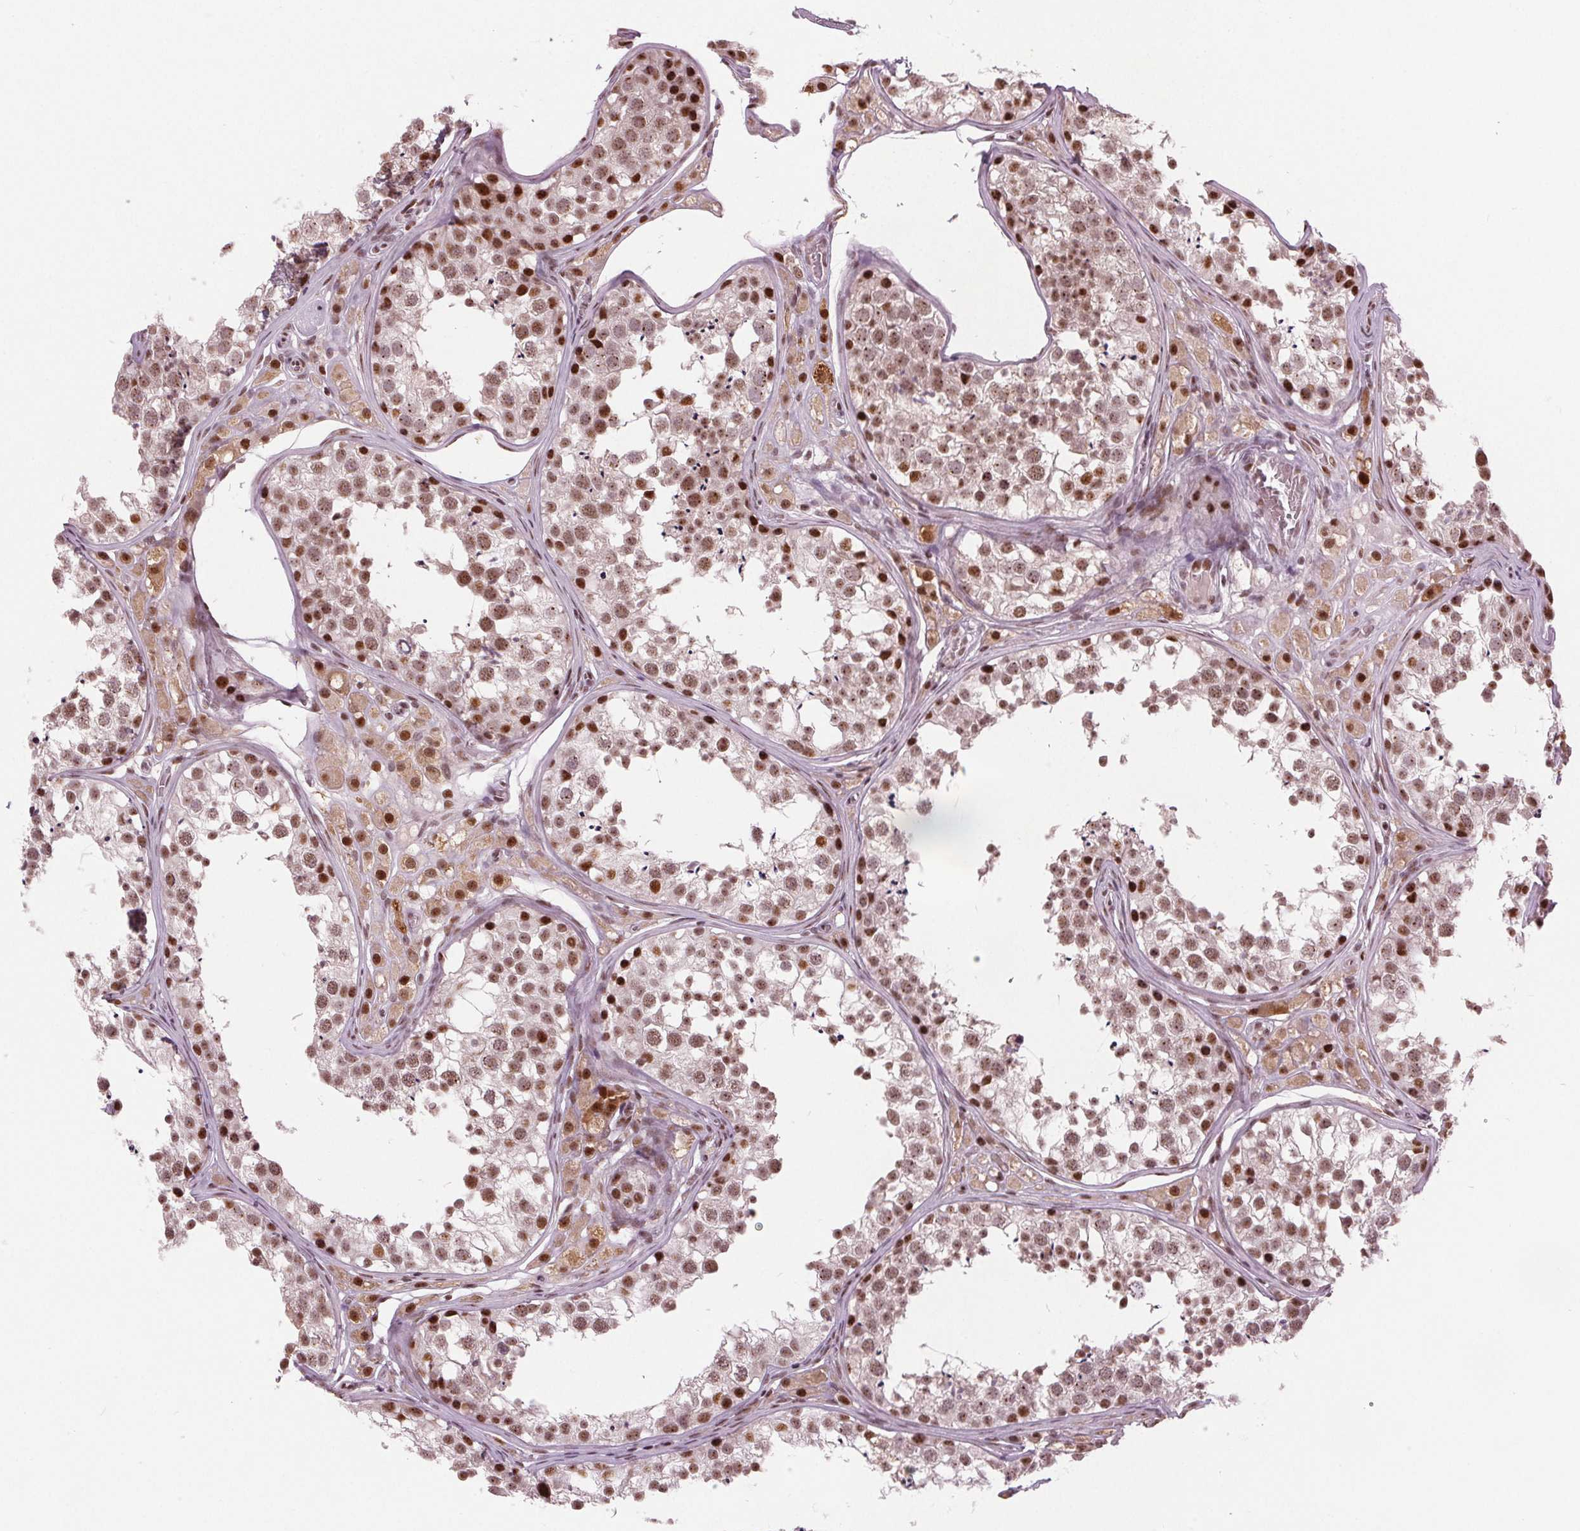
{"staining": {"intensity": "moderate", "quantity": ">75%", "location": "nuclear"}, "tissue": "testis", "cell_type": "Cells in seminiferous ducts", "image_type": "normal", "snomed": [{"axis": "morphology", "description": "Normal tissue, NOS"}, {"axis": "topography", "description": "Testis"}], "caption": "A brown stain highlights moderate nuclear expression of a protein in cells in seminiferous ducts of unremarkable human testis.", "gene": "TTC34", "patient": {"sex": "male", "age": 13}}